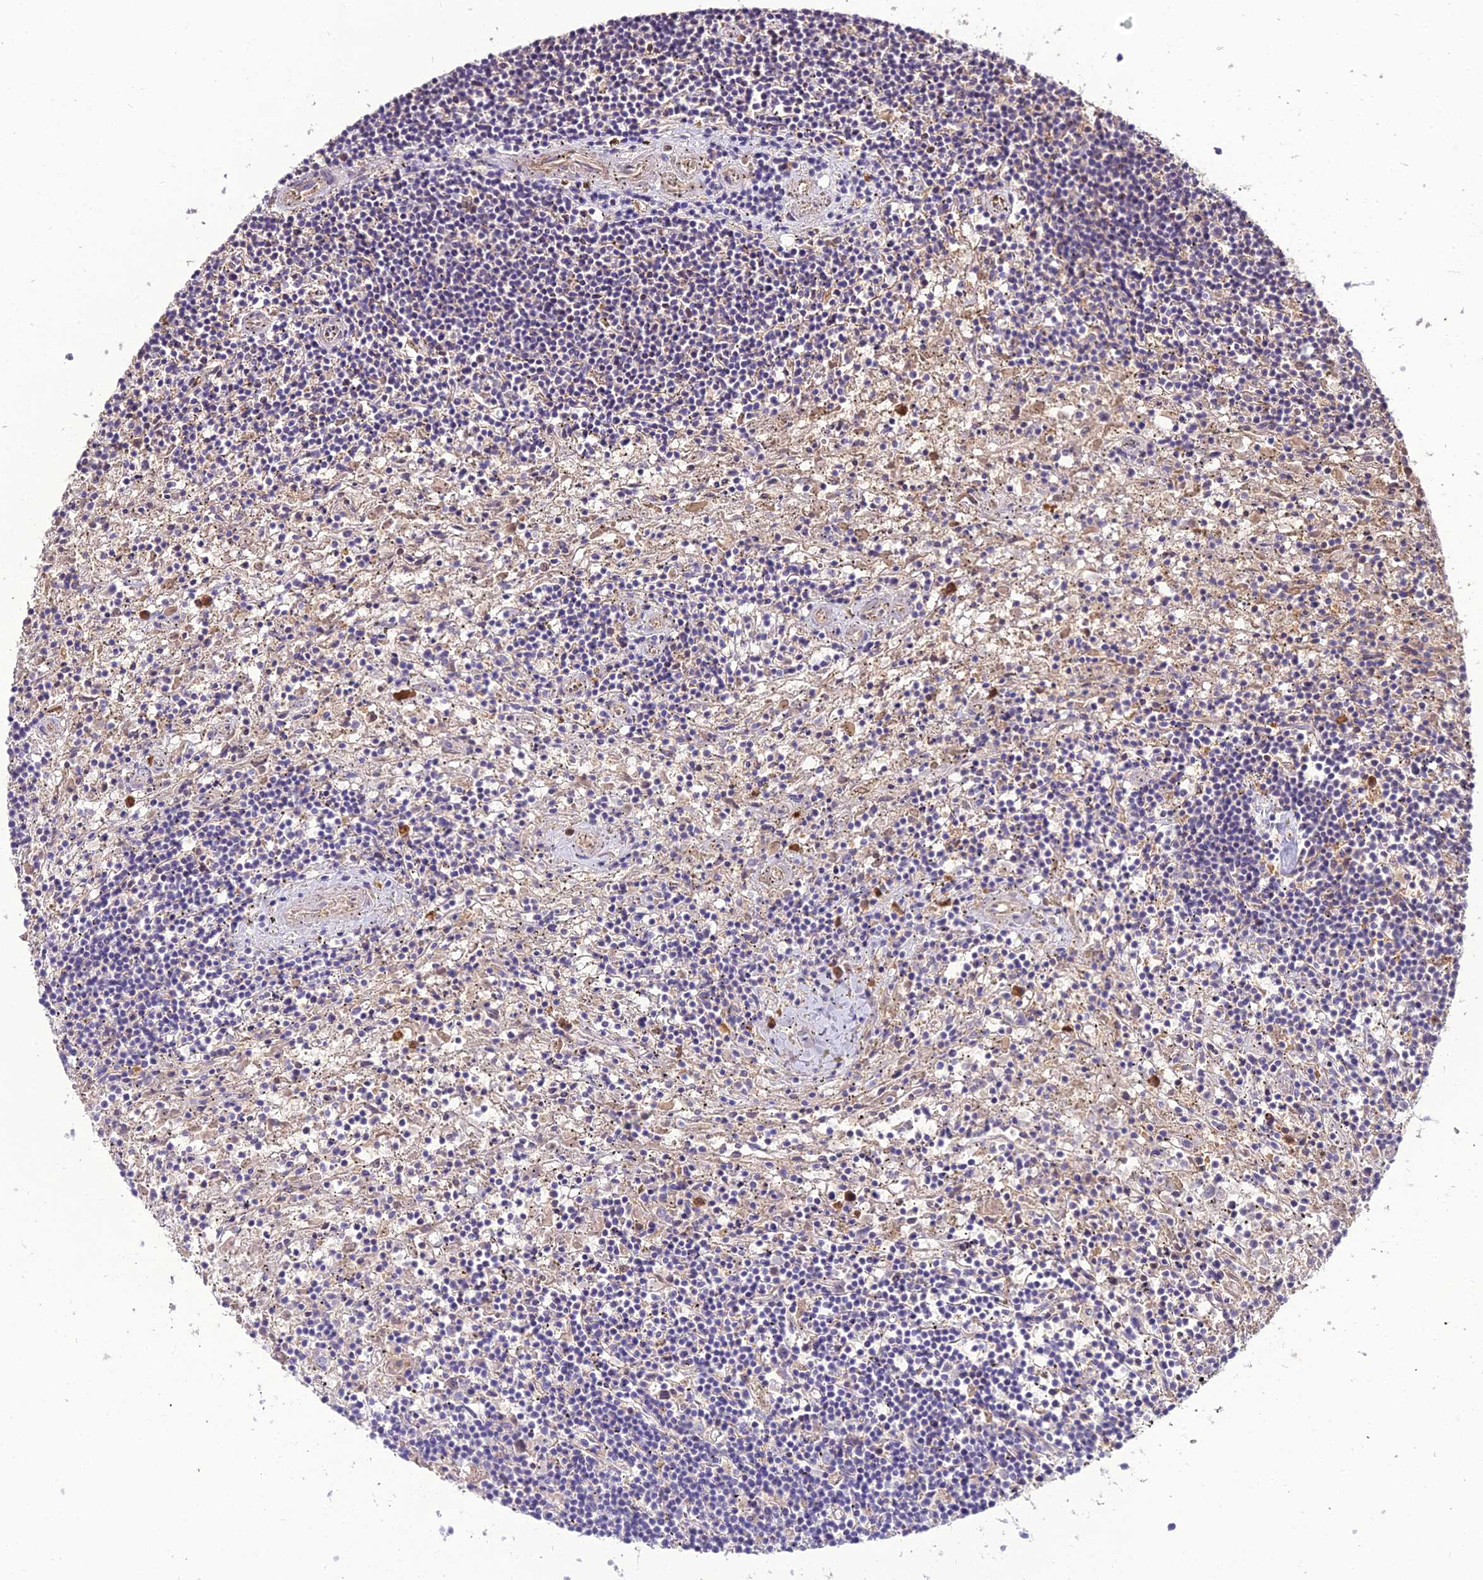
{"staining": {"intensity": "negative", "quantity": "none", "location": "none"}, "tissue": "lymphoma", "cell_type": "Tumor cells", "image_type": "cancer", "snomed": [{"axis": "morphology", "description": "Malignant lymphoma, non-Hodgkin's type, Low grade"}, {"axis": "topography", "description": "Spleen"}], "caption": "Immunohistochemistry (IHC) image of neoplastic tissue: human malignant lymphoma, non-Hodgkin's type (low-grade) stained with DAB shows no significant protein expression in tumor cells.", "gene": "KCTD16", "patient": {"sex": "male", "age": 76}}